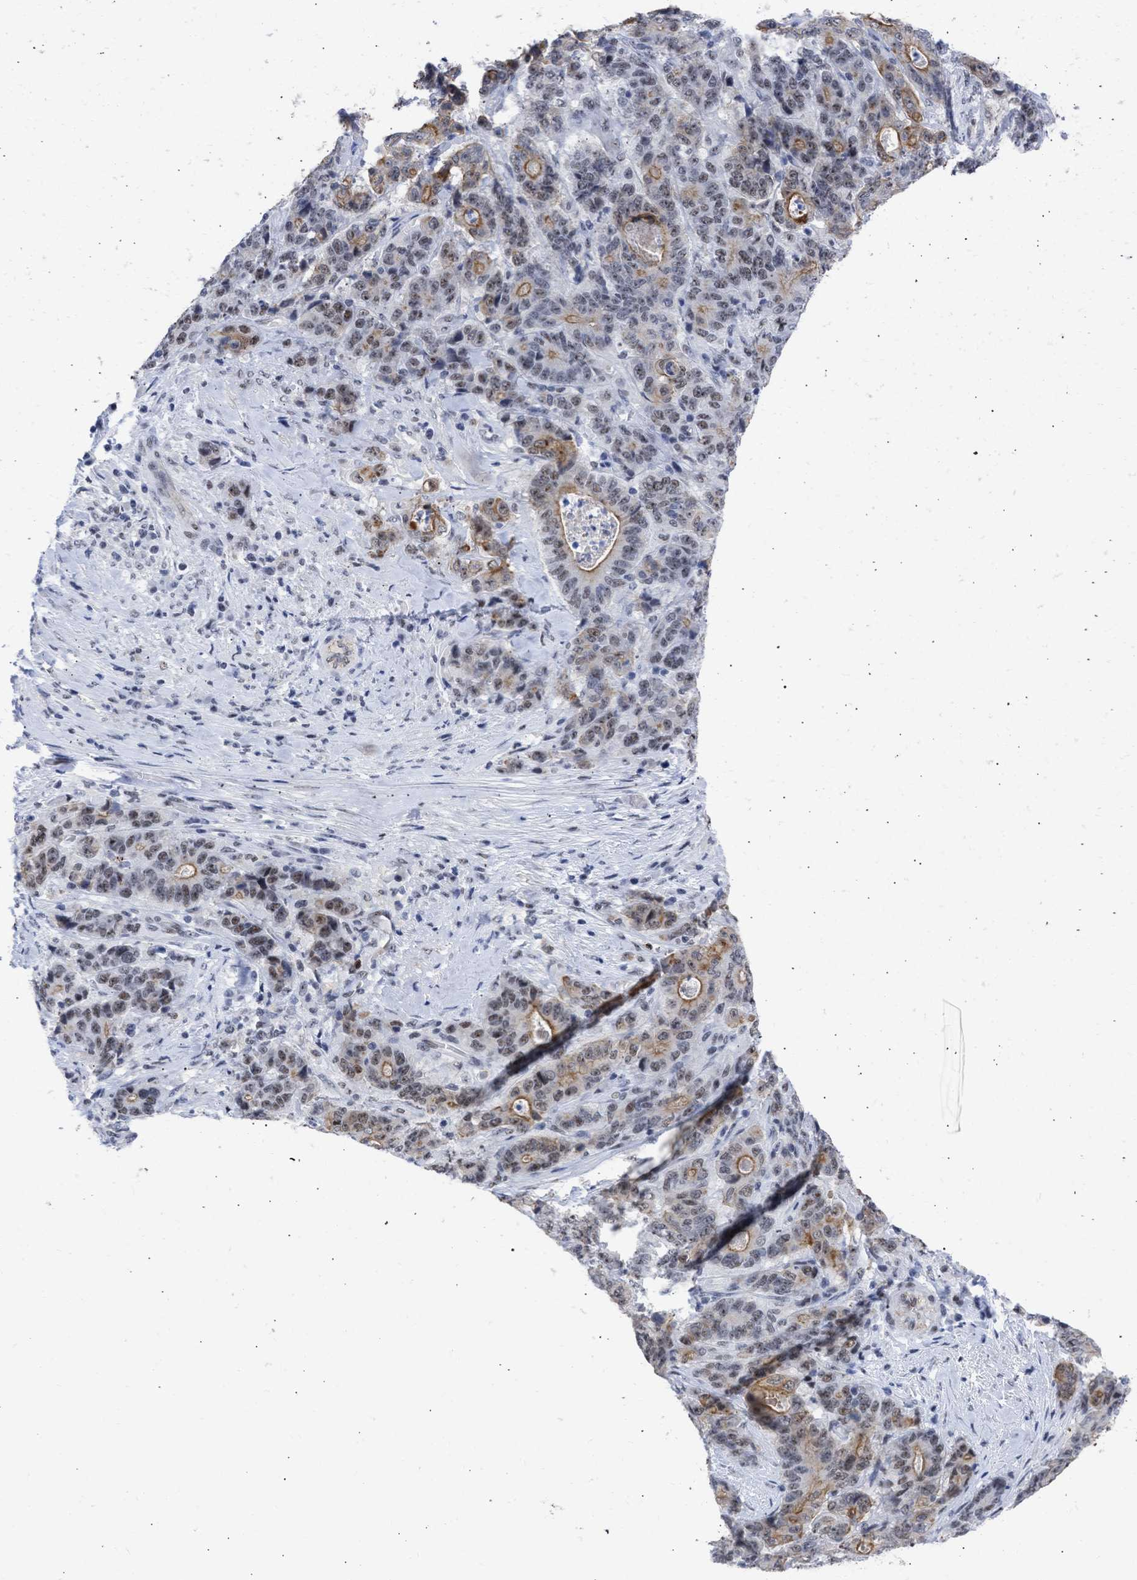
{"staining": {"intensity": "moderate", "quantity": ">75%", "location": "cytoplasmic/membranous,nuclear"}, "tissue": "stomach cancer", "cell_type": "Tumor cells", "image_type": "cancer", "snomed": [{"axis": "morphology", "description": "Adenocarcinoma, NOS"}, {"axis": "topography", "description": "Stomach"}], "caption": "High-power microscopy captured an immunohistochemistry image of stomach cancer (adenocarcinoma), revealing moderate cytoplasmic/membranous and nuclear expression in approximately >75% of tumor cells.", "gene": "DDX41", "patient": {"sex": "female", "age": 73}}